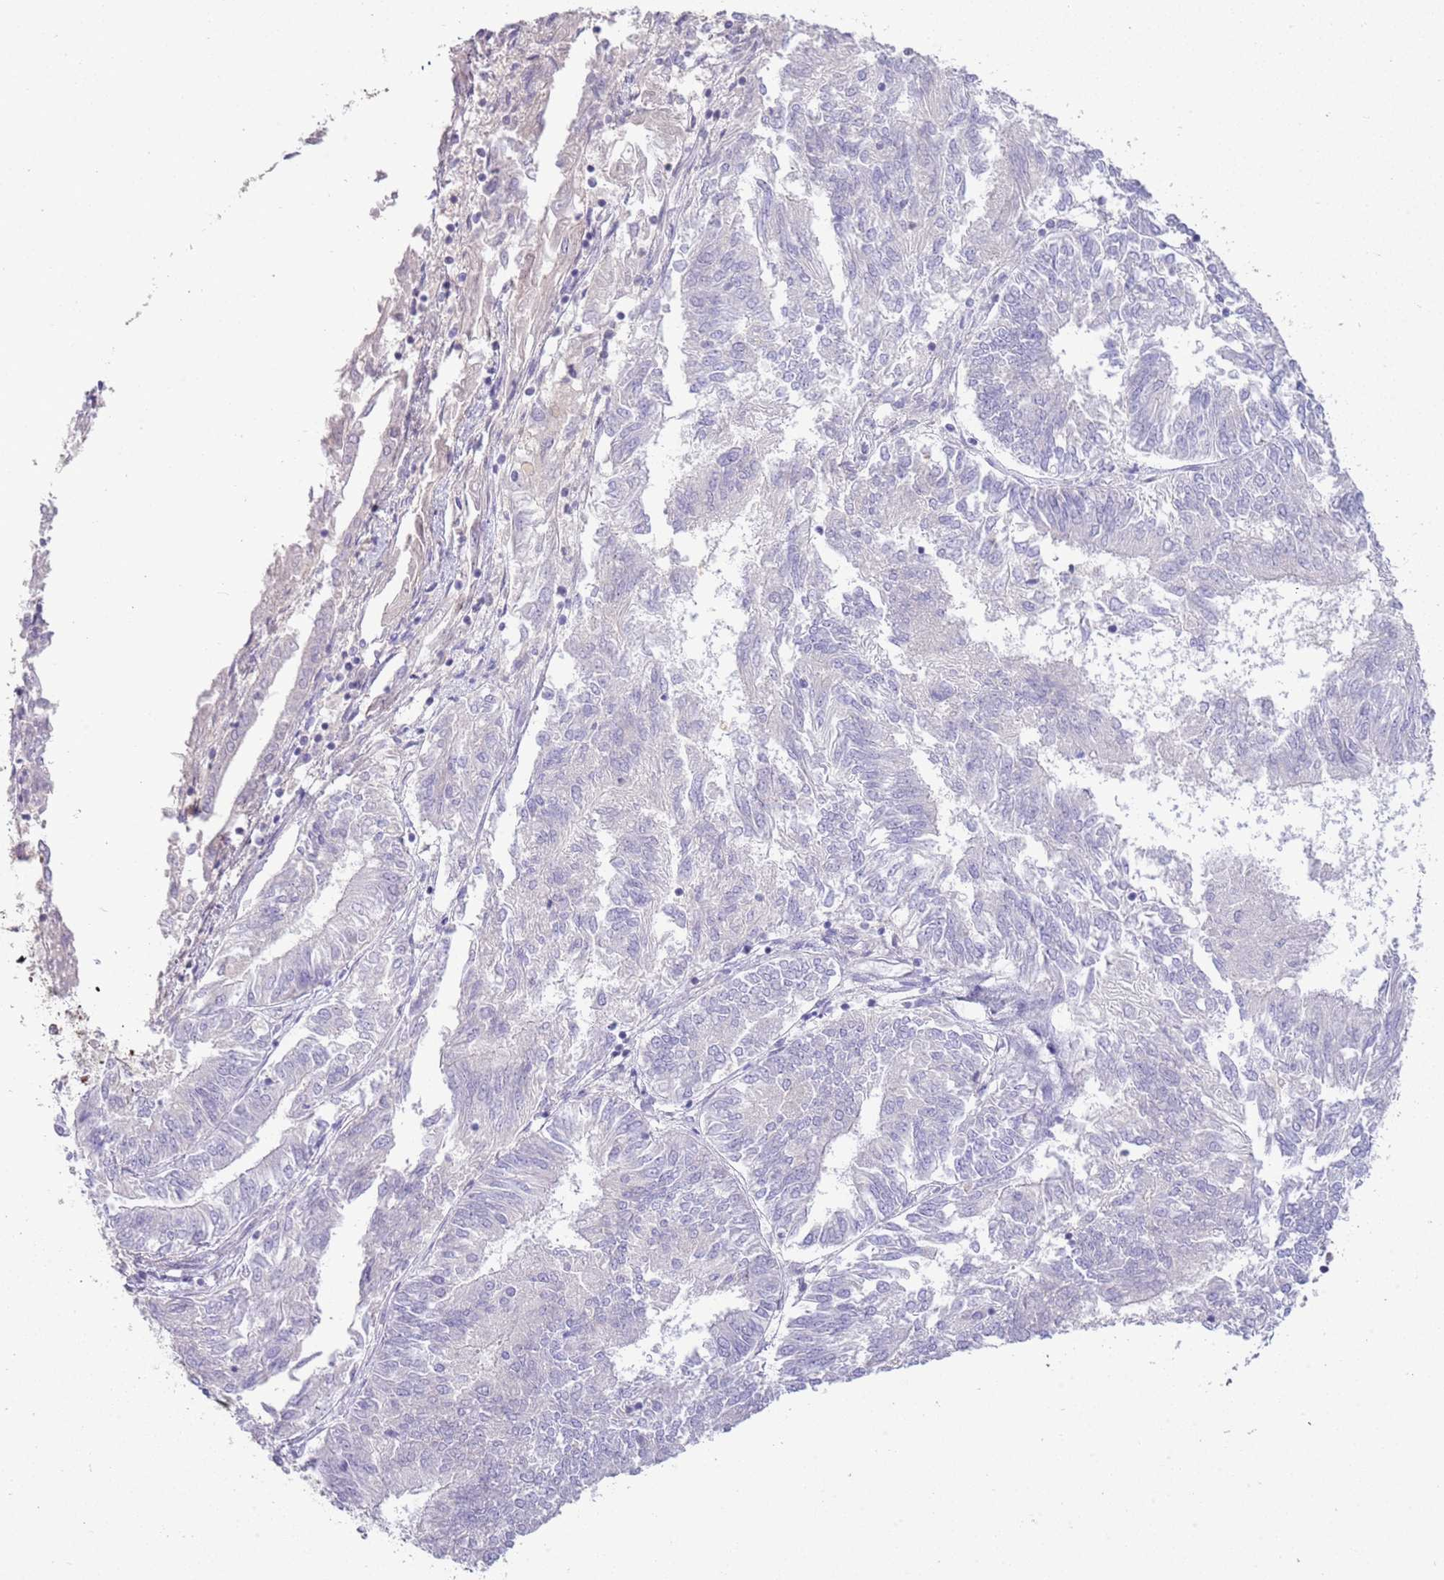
{"staining": {"intensity": "negative", "quantity": "none", "location": "none"}, "tissue": "endometrial cancer", "cell_type": "Tumor cells", "image_type": "cancer", "snomed": [{"axis": "morphology", "description": "Adenocarcinoma, NOS"}, {"axis": "topography", "description": "Endometrium"}], "caption": "An immunohistochemistry micrograph of endometrial adenocarcinoma is shown. There is no staining in tumor cells of endometrial adenocarcinoma.", "gene": "ABHD17A", "patient": {"sex": "female", "age": 58}}